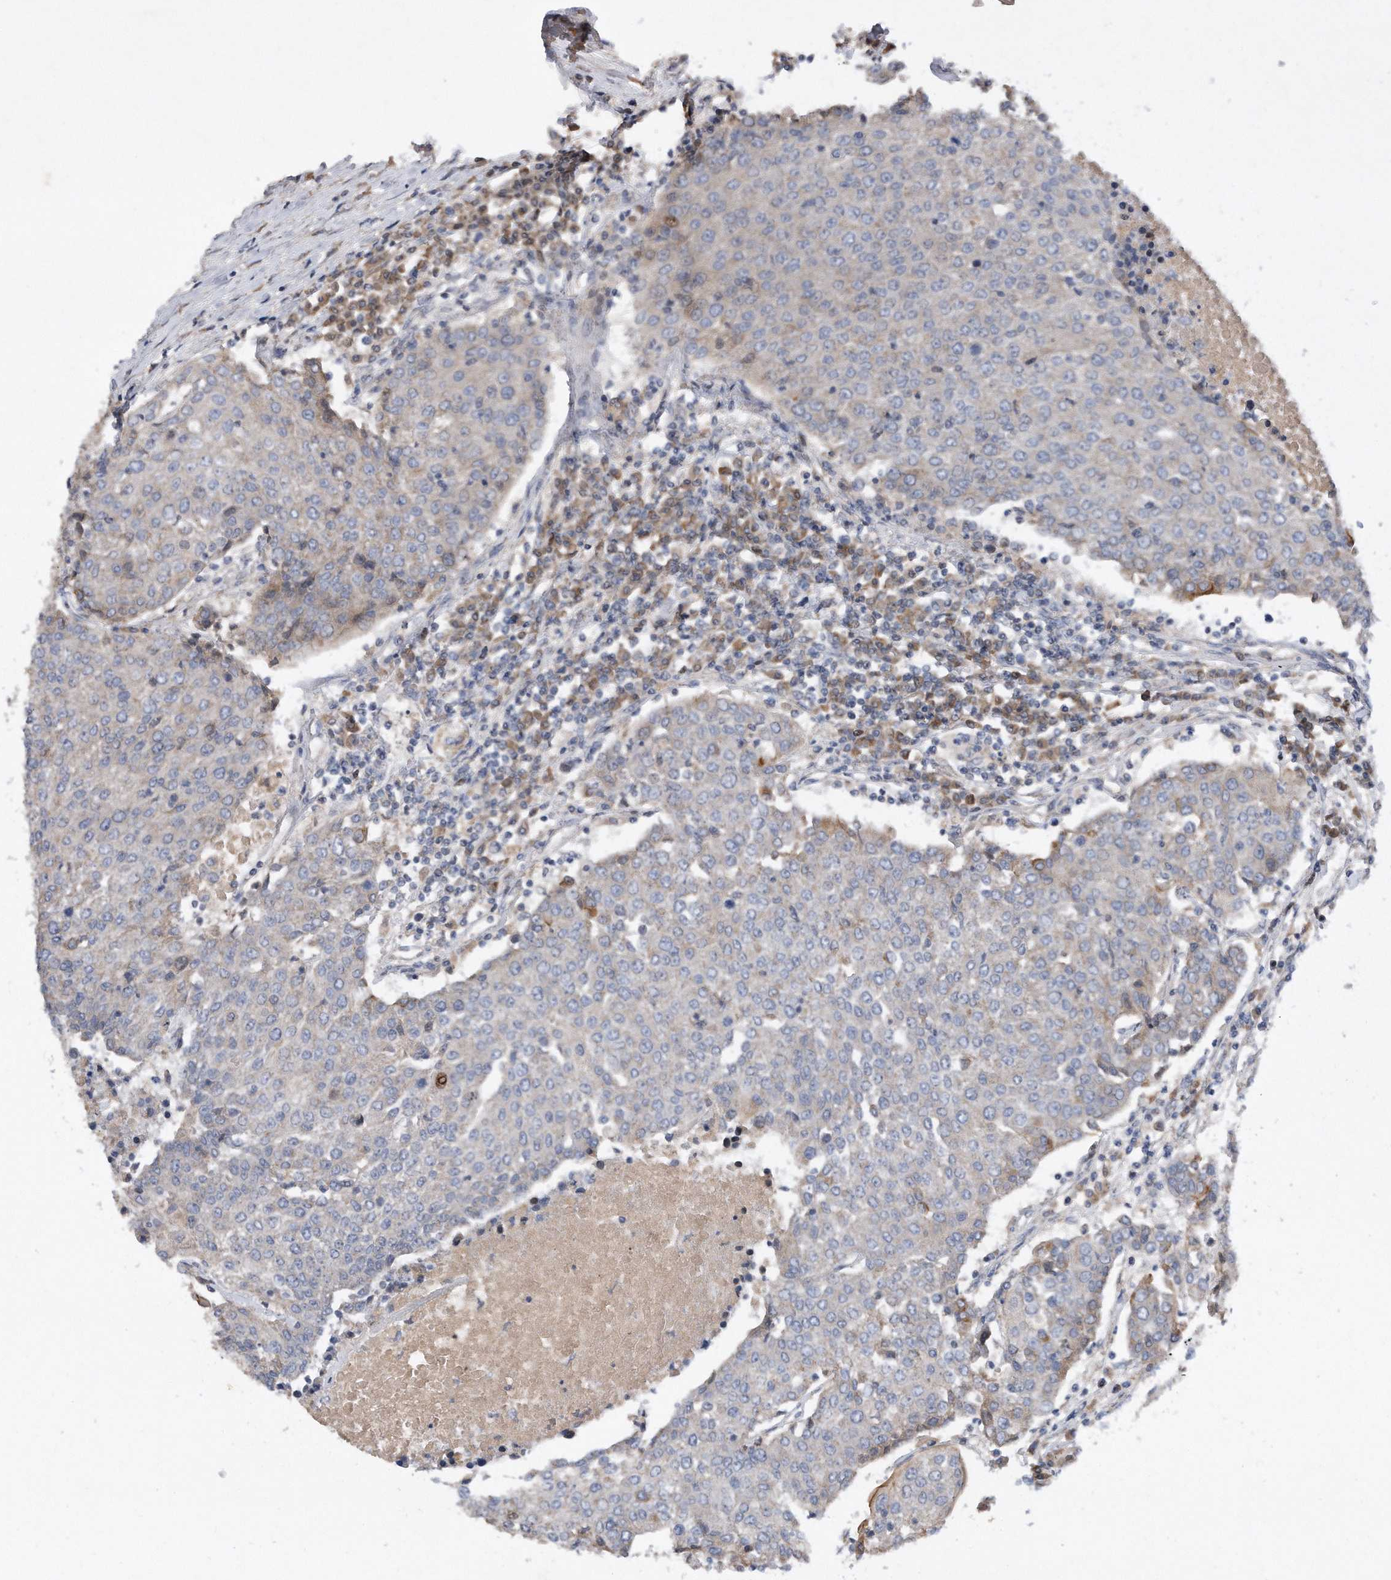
{"staining": {"intensity": "negative", "quantity": "none", "location": "none"}, "tissue": "urothelial cancer", "cell_type": "Tumor cells", "image_type": "cancer", "snomed": [{"axis": "morphology", "description": "Urothelial carcinoma, High grade"}, {"axis": "topography", "description": "Urinary bladder"}], "caption": "Tumor cells are negative for protein expression in human urothelial carcinoma (high-grade).", "gene": "CDH12", "patient": {"sex": "female", "age": 85}}